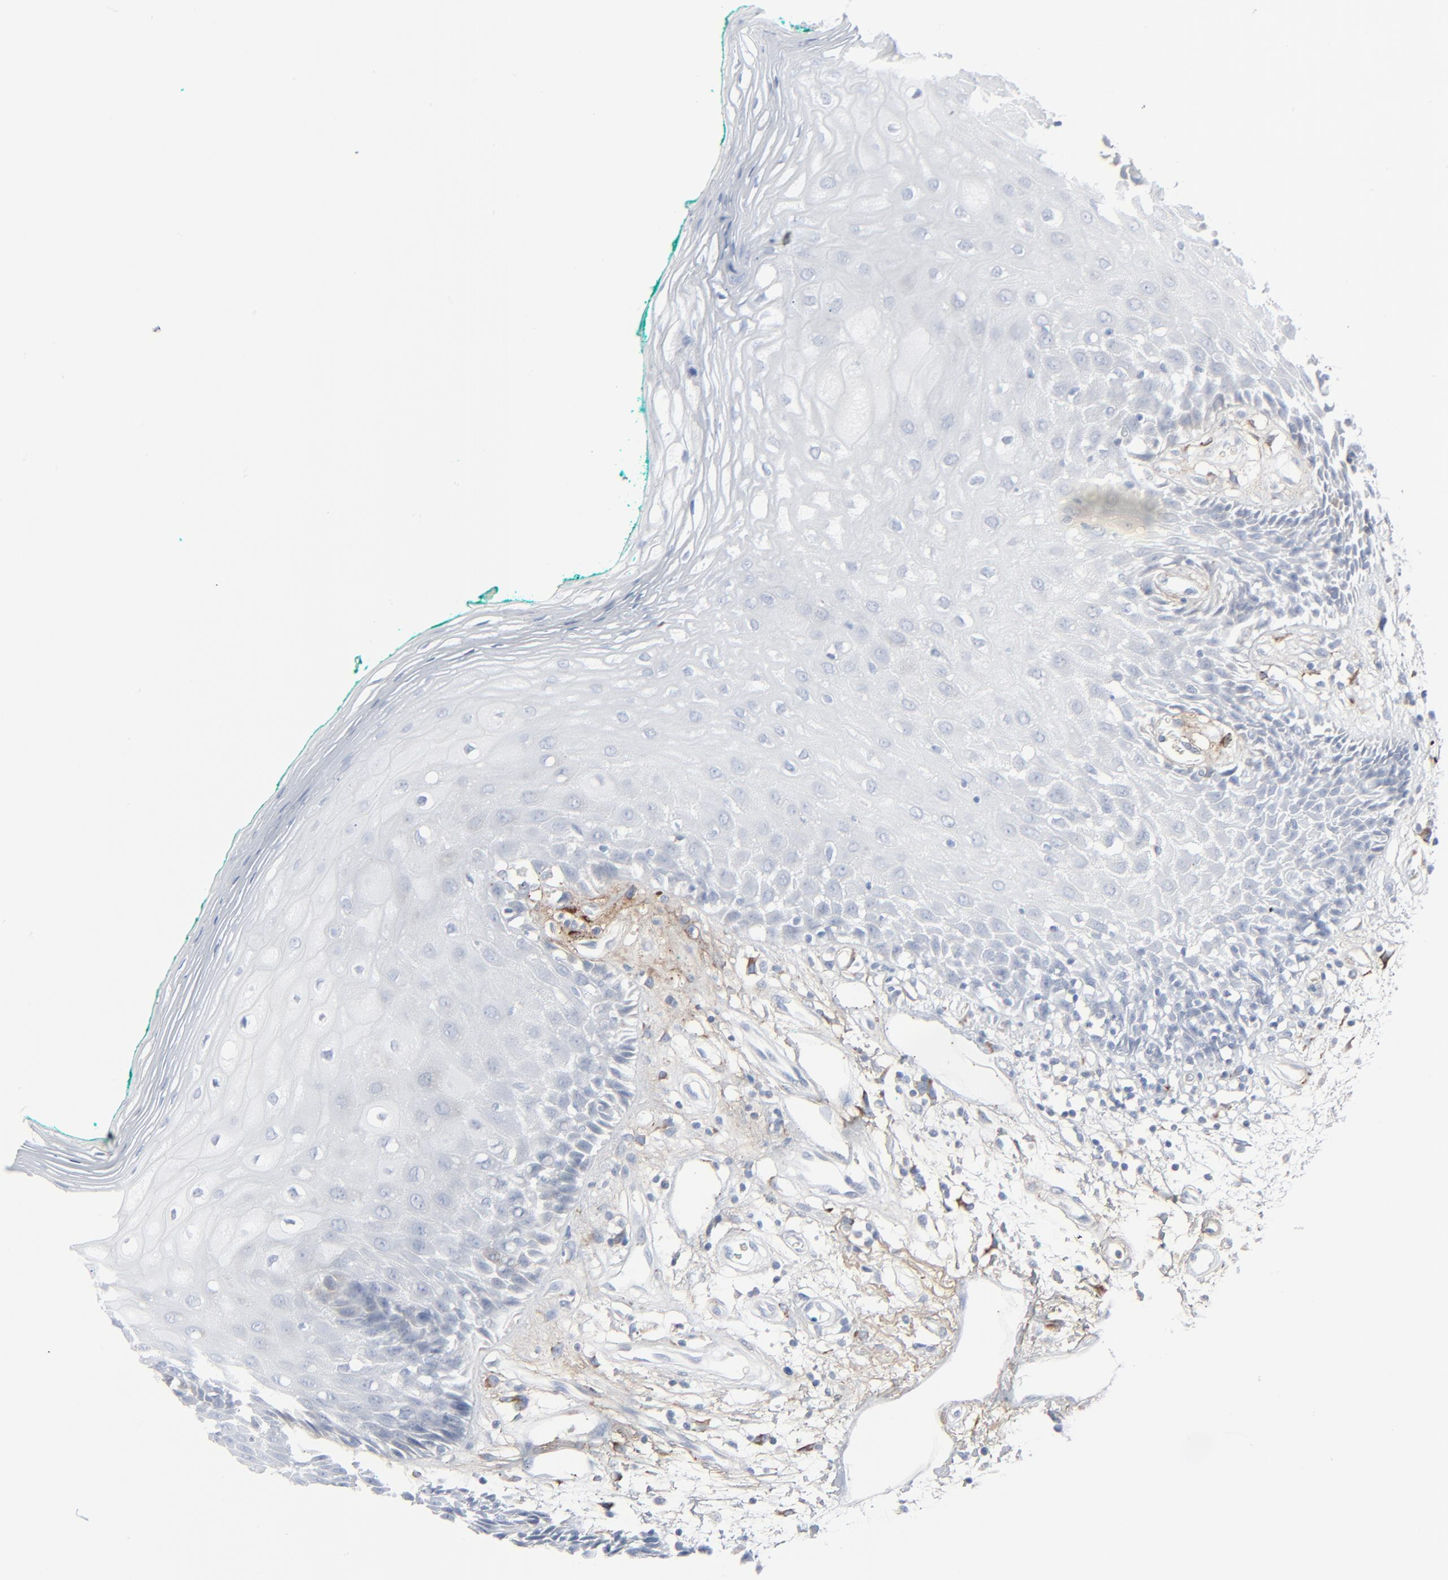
{"staining": {"intensity": "negative", "quantity": "none", "location": "none"}, "tissue": "oral mucosa", "cell_type": "Squamous epithelial cells", "image_type": "normal", "snomed": [{"axis": "morphology", "description": "Normal tissue, NOS"}, {"axis": "morphology", "description": "Squamous cell carcinoma, NOS"}, {"axis": "topography", "description": "Skeletal muscle"}, {"axis": "topography", "description": "Oral tissue"}, {"axis": "topography", "description": "Head-Neck"}], "caption": "Human oral mucosa stained for a protein using IHC displays no expression in squamous epithelial cells.", "gene": "BGN", "patient": {"sex": "female", "age": 84}}